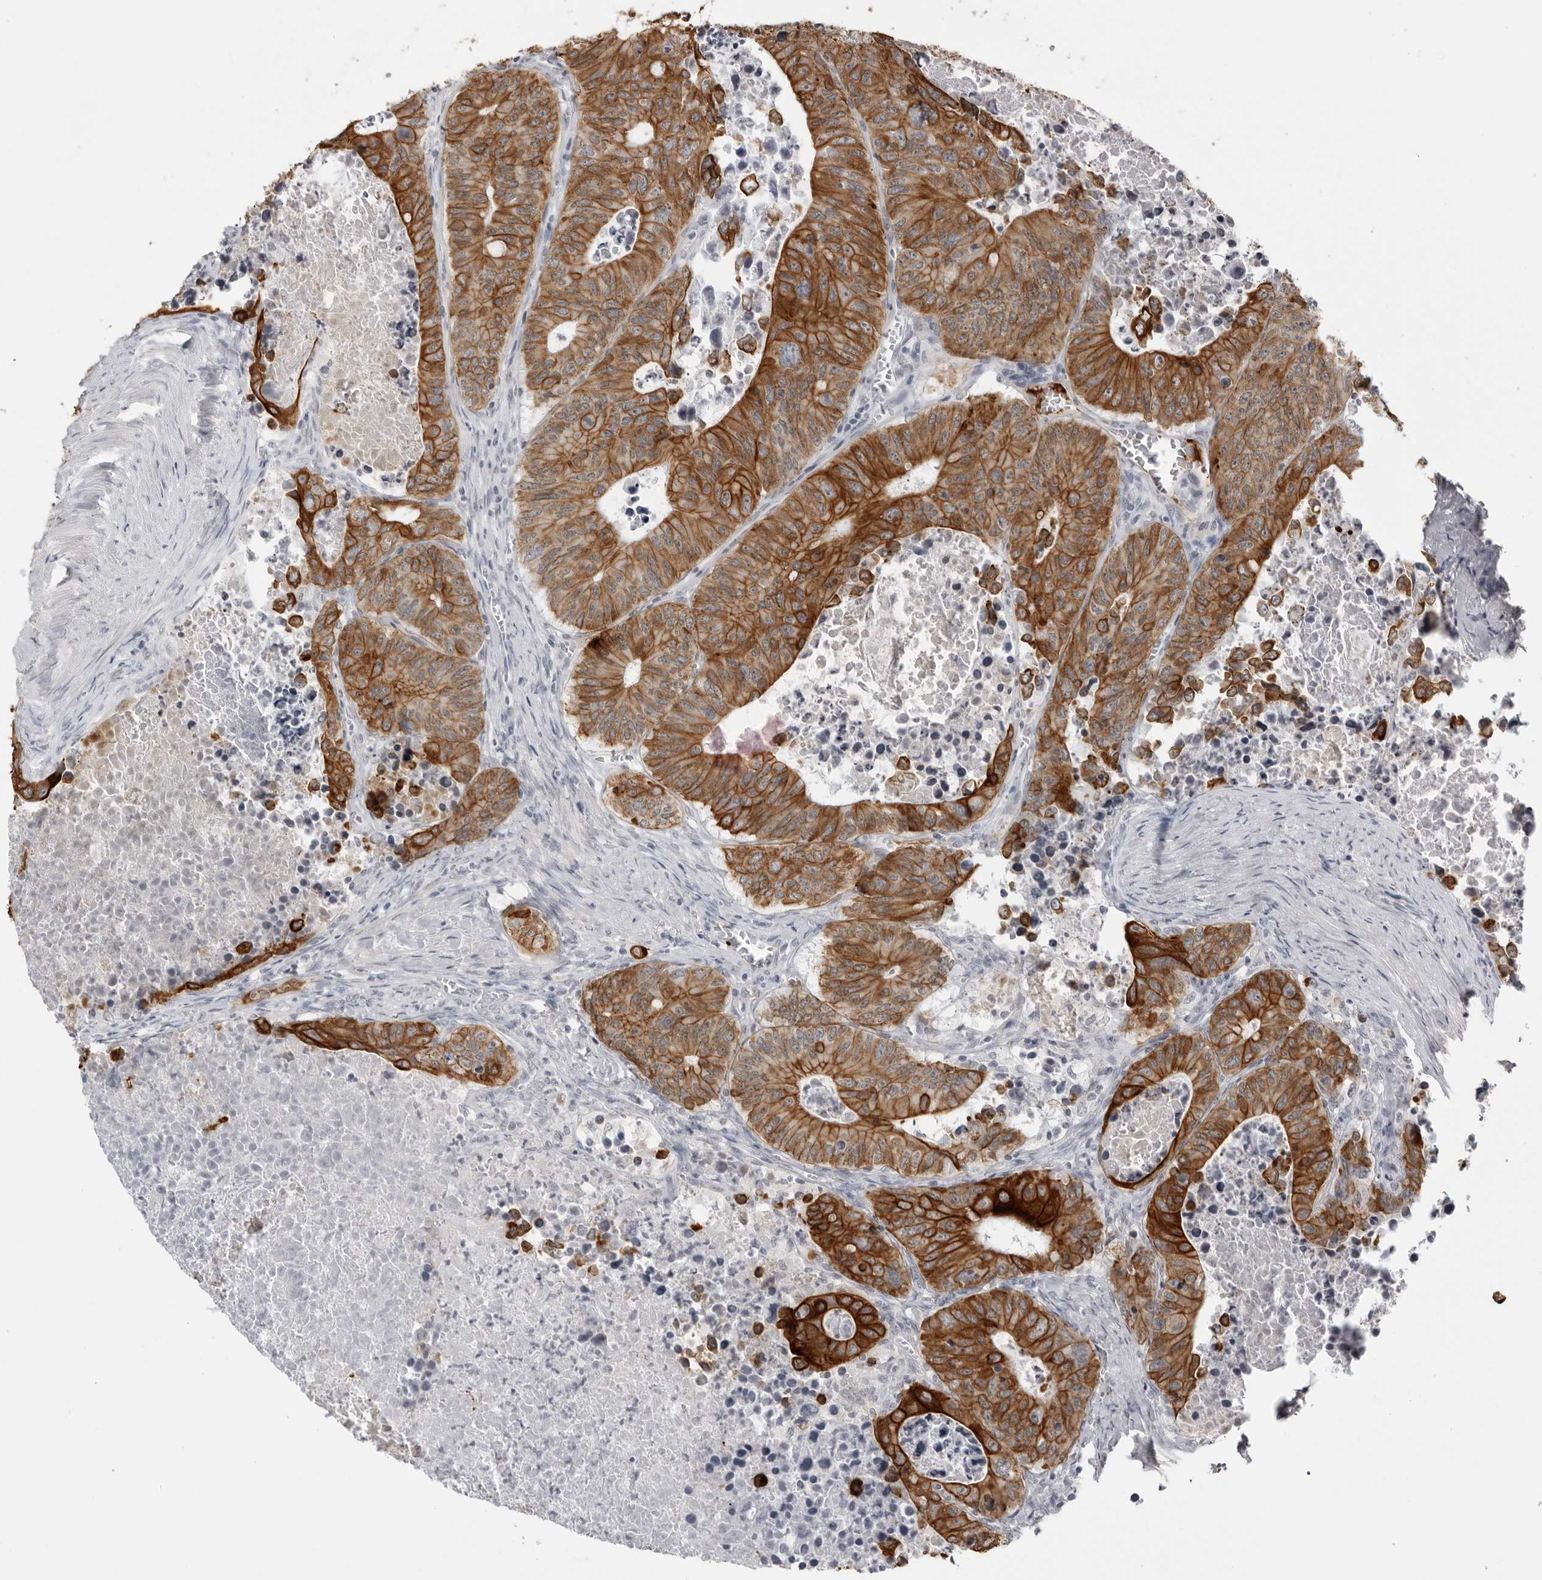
{"staining": {"intensity": "strong", "quantity": ">75%", "location": "cytoplasmic/membranous"}, "tissue": "colorectal cancer", "cell_type": "Tumor cells", "image_type": "cancer", "snomed": [{"axis": "morphology", "description": "Adenocarcinoma, NOS"}, {"axis": "topography", "description": "Colon"}], "caption": "Immunohistochemistry histopathology image of human colorectal cancer stained for a protein (brown), which displays high levels of strong cytoplasmic/membranous staining in approximately >75% of tumor cells.", "gene": "SERPINF2", "patient": {"sex": "male", "age": 87}}